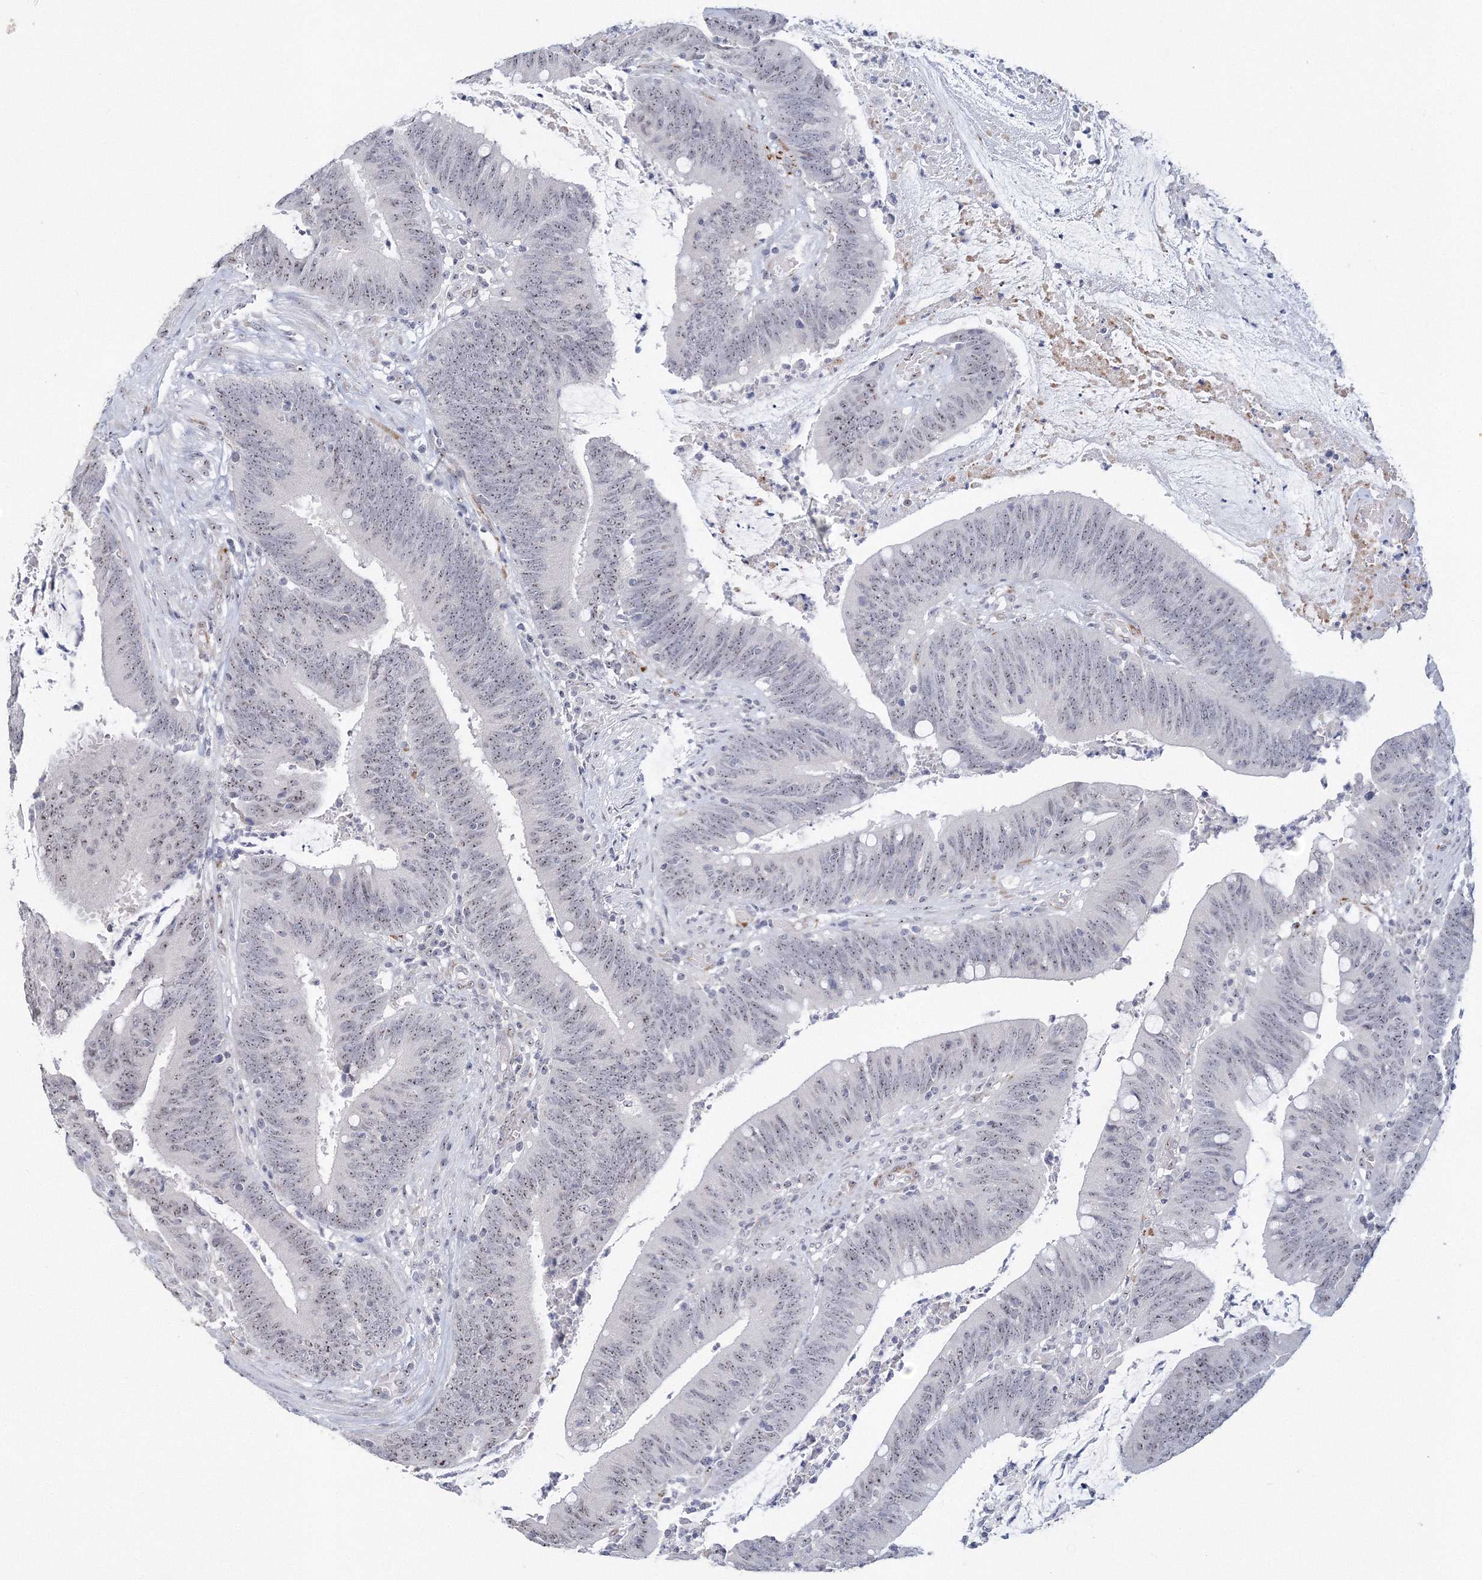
{"staining": {"intensity": "weak", "quantity": ">75%", "location": "nuclear"}, "tissue": "colorectal cancer", "cell_type": "Tumor cells", "image_type": "cancer", "snomed": [{"axis": "morphology", "description": "Adenocarcinoma, NOS"}, {"axis": "topography", "description": "Rectum"}], "caption": "Brown immunohistochemical staining in colorectal cancer (adenocarcinoma) reveals weak nuclear staining in about >75% of tumor cells. Nuclei are stained in blue.", "gene": "SIRT7", "patient": {"sex": "female", "age": 66}}